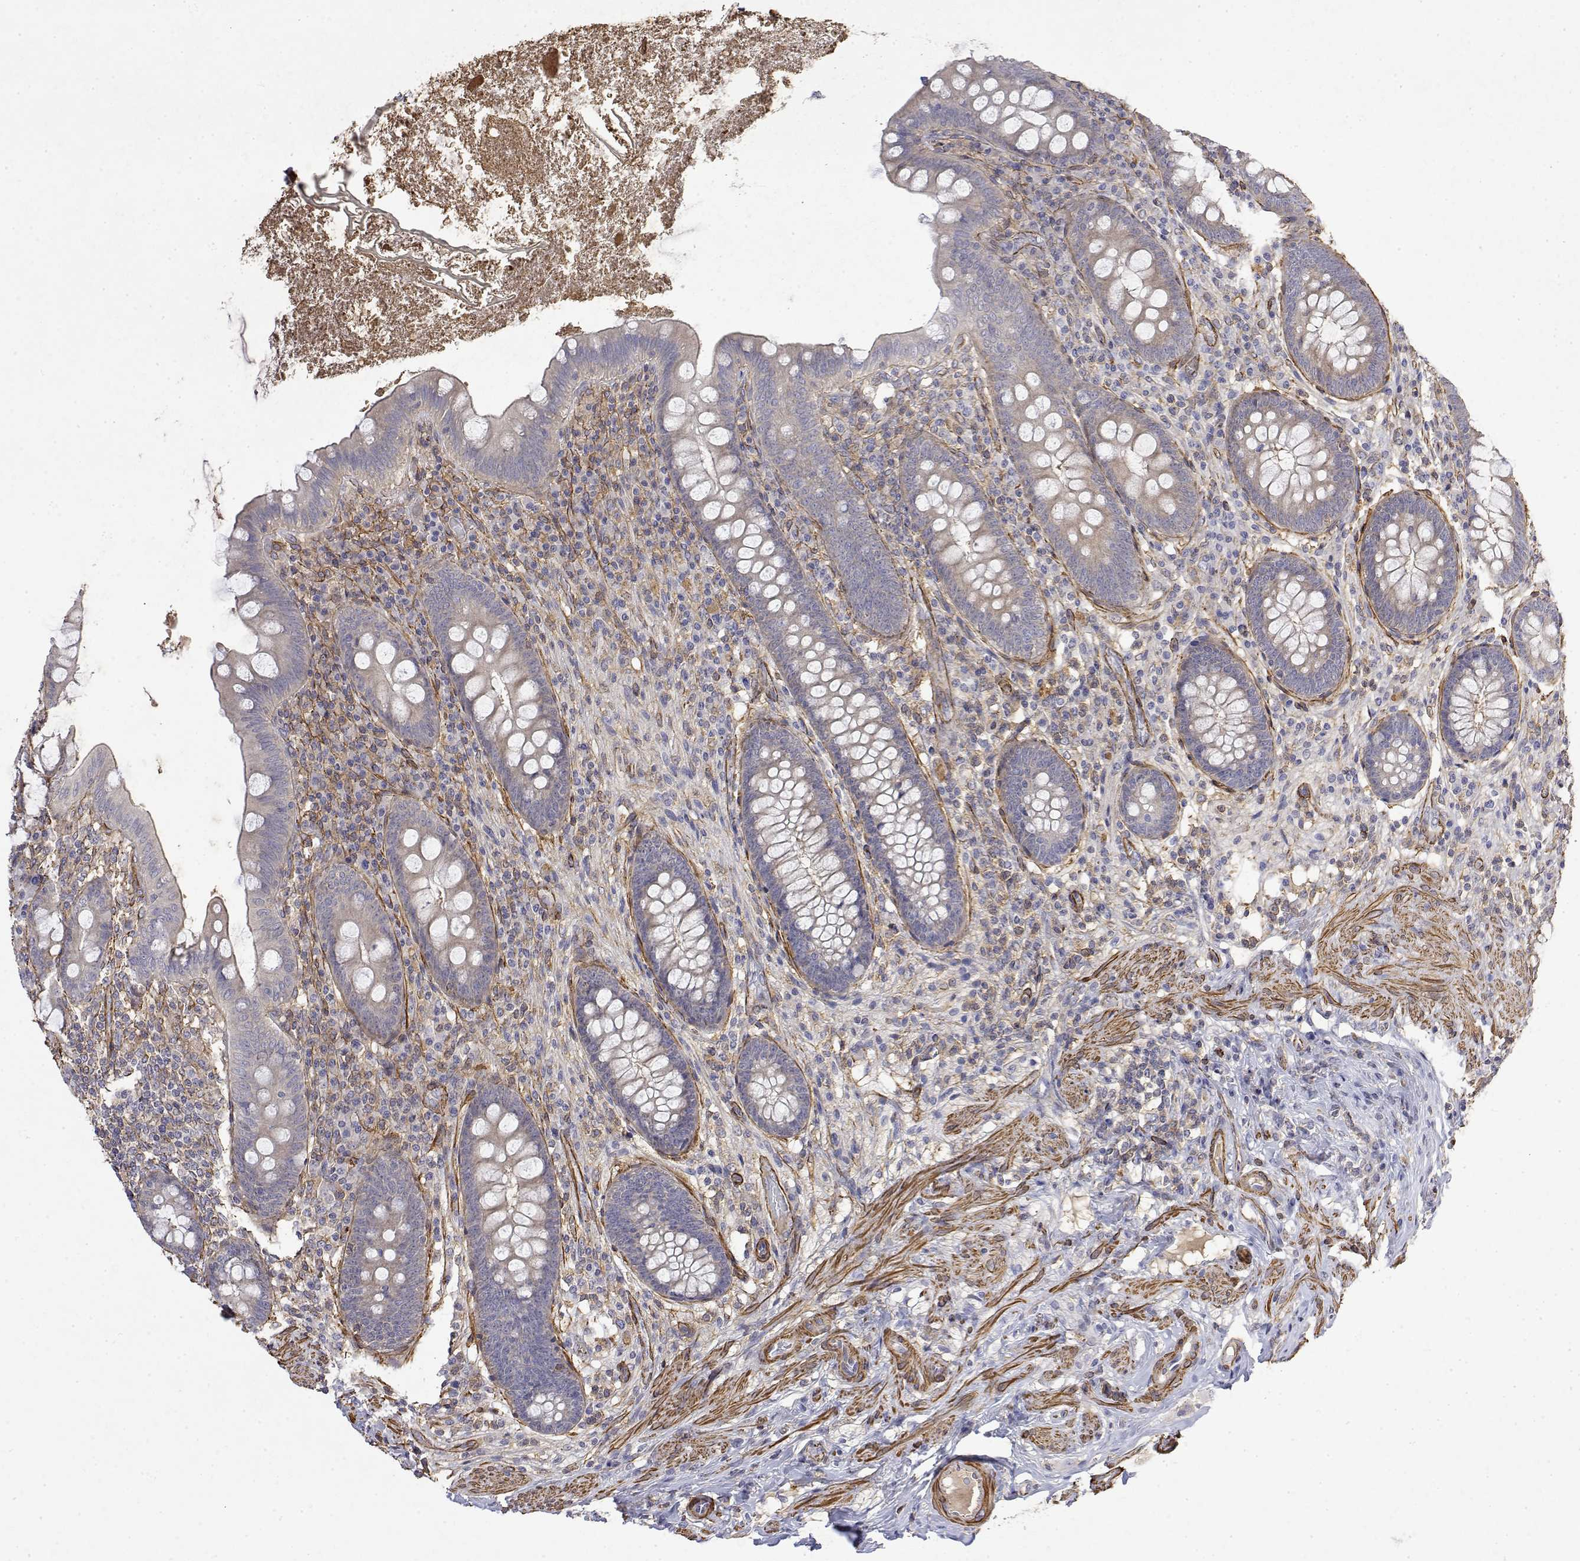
{"staining": {"intensity": "negative", "quantity": "none", "location": "none"}, "tissue": "appendix", "cell_type": "Glandular cells", "image_type": "normal", "snomed": [{"axis": "morphology", "description": "Normal tissue, NOS"}, {"axis": "topography", "description": "Appendix"}], "caption": "The image shows no staining of glandular cells in normal appendix. (DAB immunohistochemistry, high magnification).", "gene": "SOWAHD", "patient": {"sex": "male", "age": 71}}